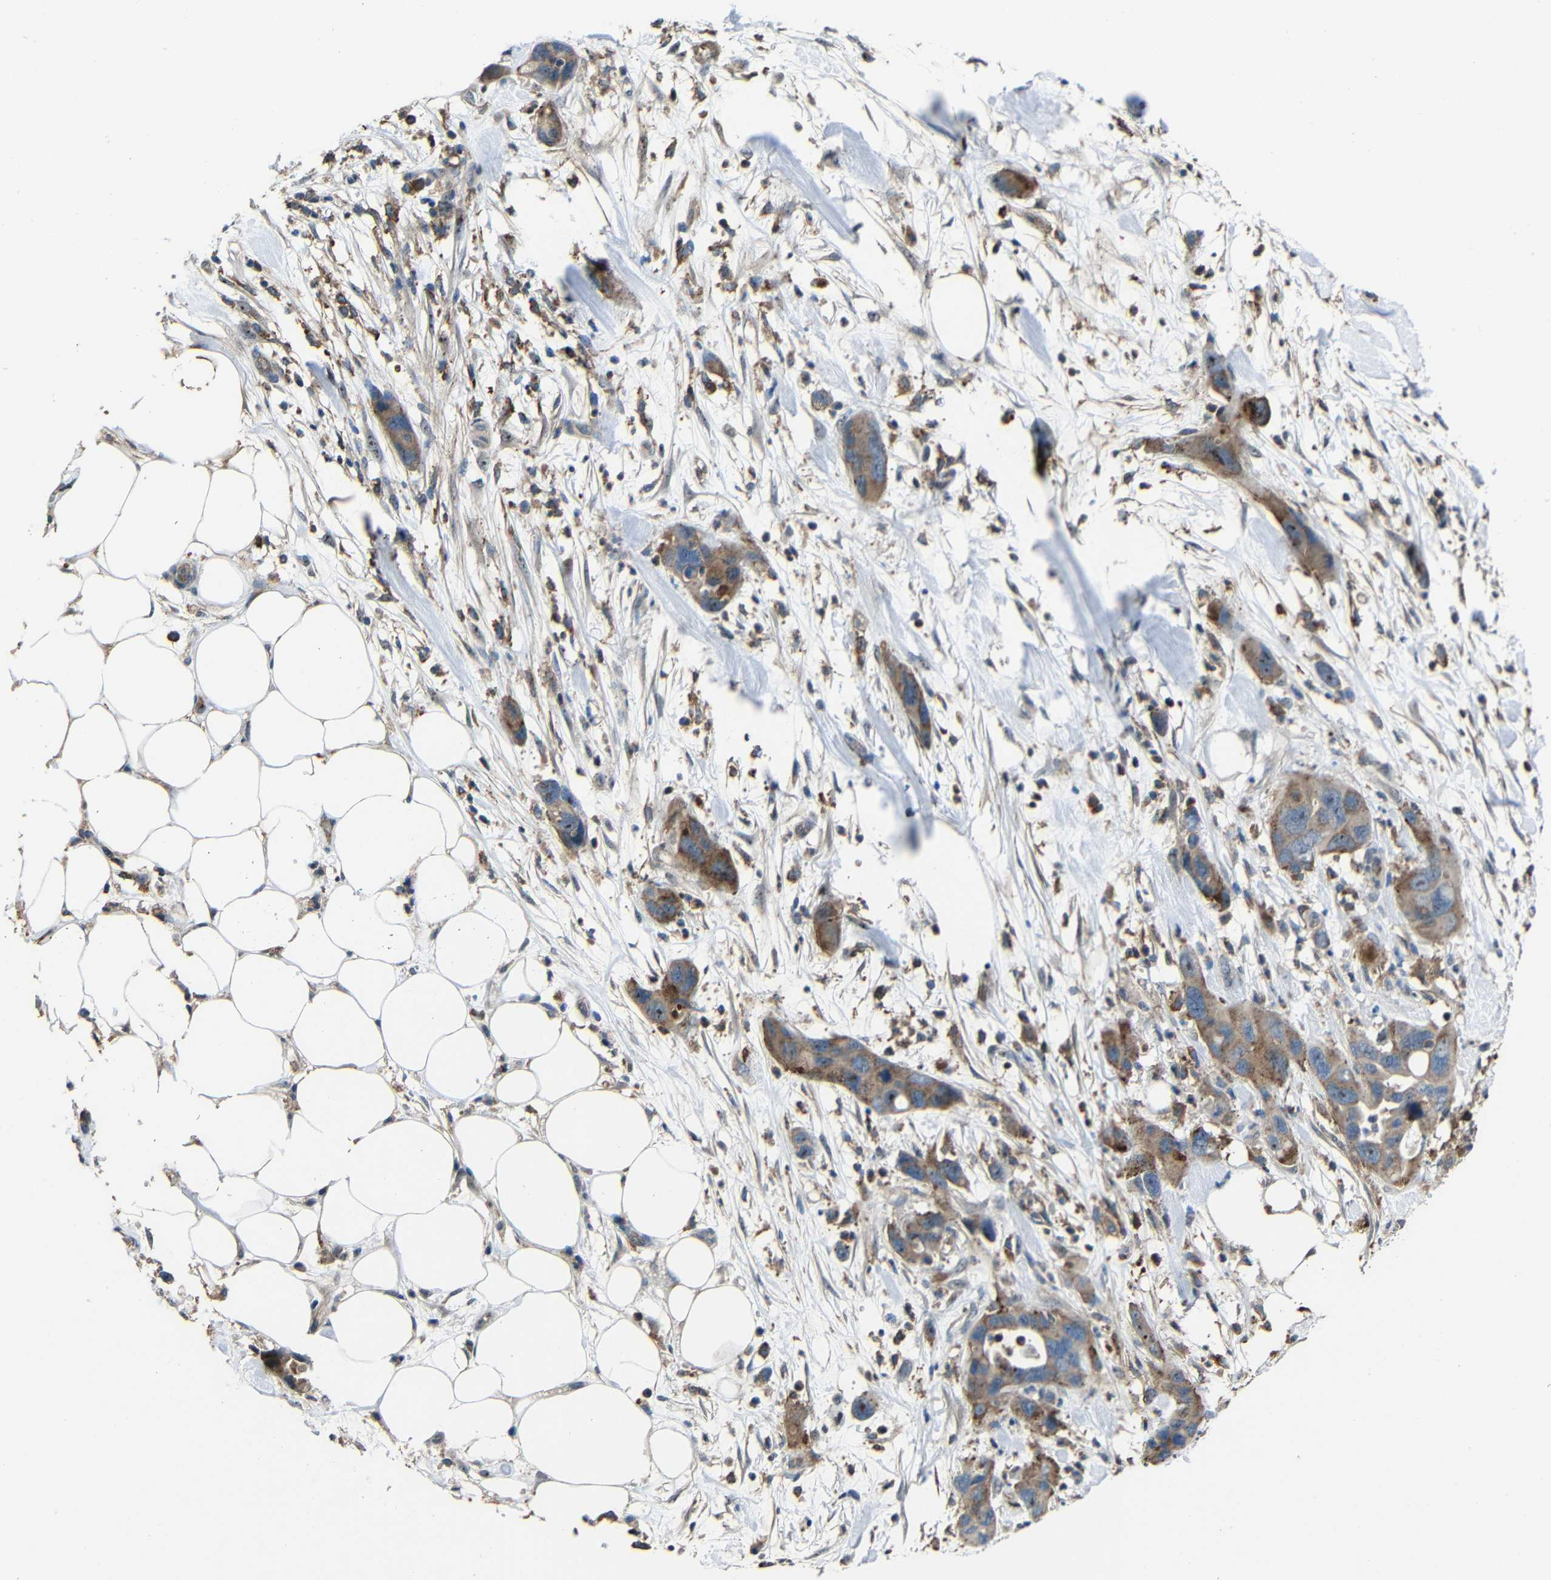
{"staining": {"intensity": "moderate", "quantity": ">75%", "location": "cytoplasmic/membranous"}, "tissue": "pancreatic cancer", "cell_type": "Tumor cells", "image_type": "cancer", "snomed": [{"axis": "morphology", "description": "Adenocarcinoma, NOS"}, {"axis": "topography", "description": "Pancreas"}], "caption": "A histopathology image showing moderate cytoplasmic/membranous expression in about >75% of tumor cells in pancreatic cancer (adenocarcinoma), as visualized by brown immunohistochemical staining.", "gene": "DNAJC5", "patient": {"sex": "female", "age": 71}}